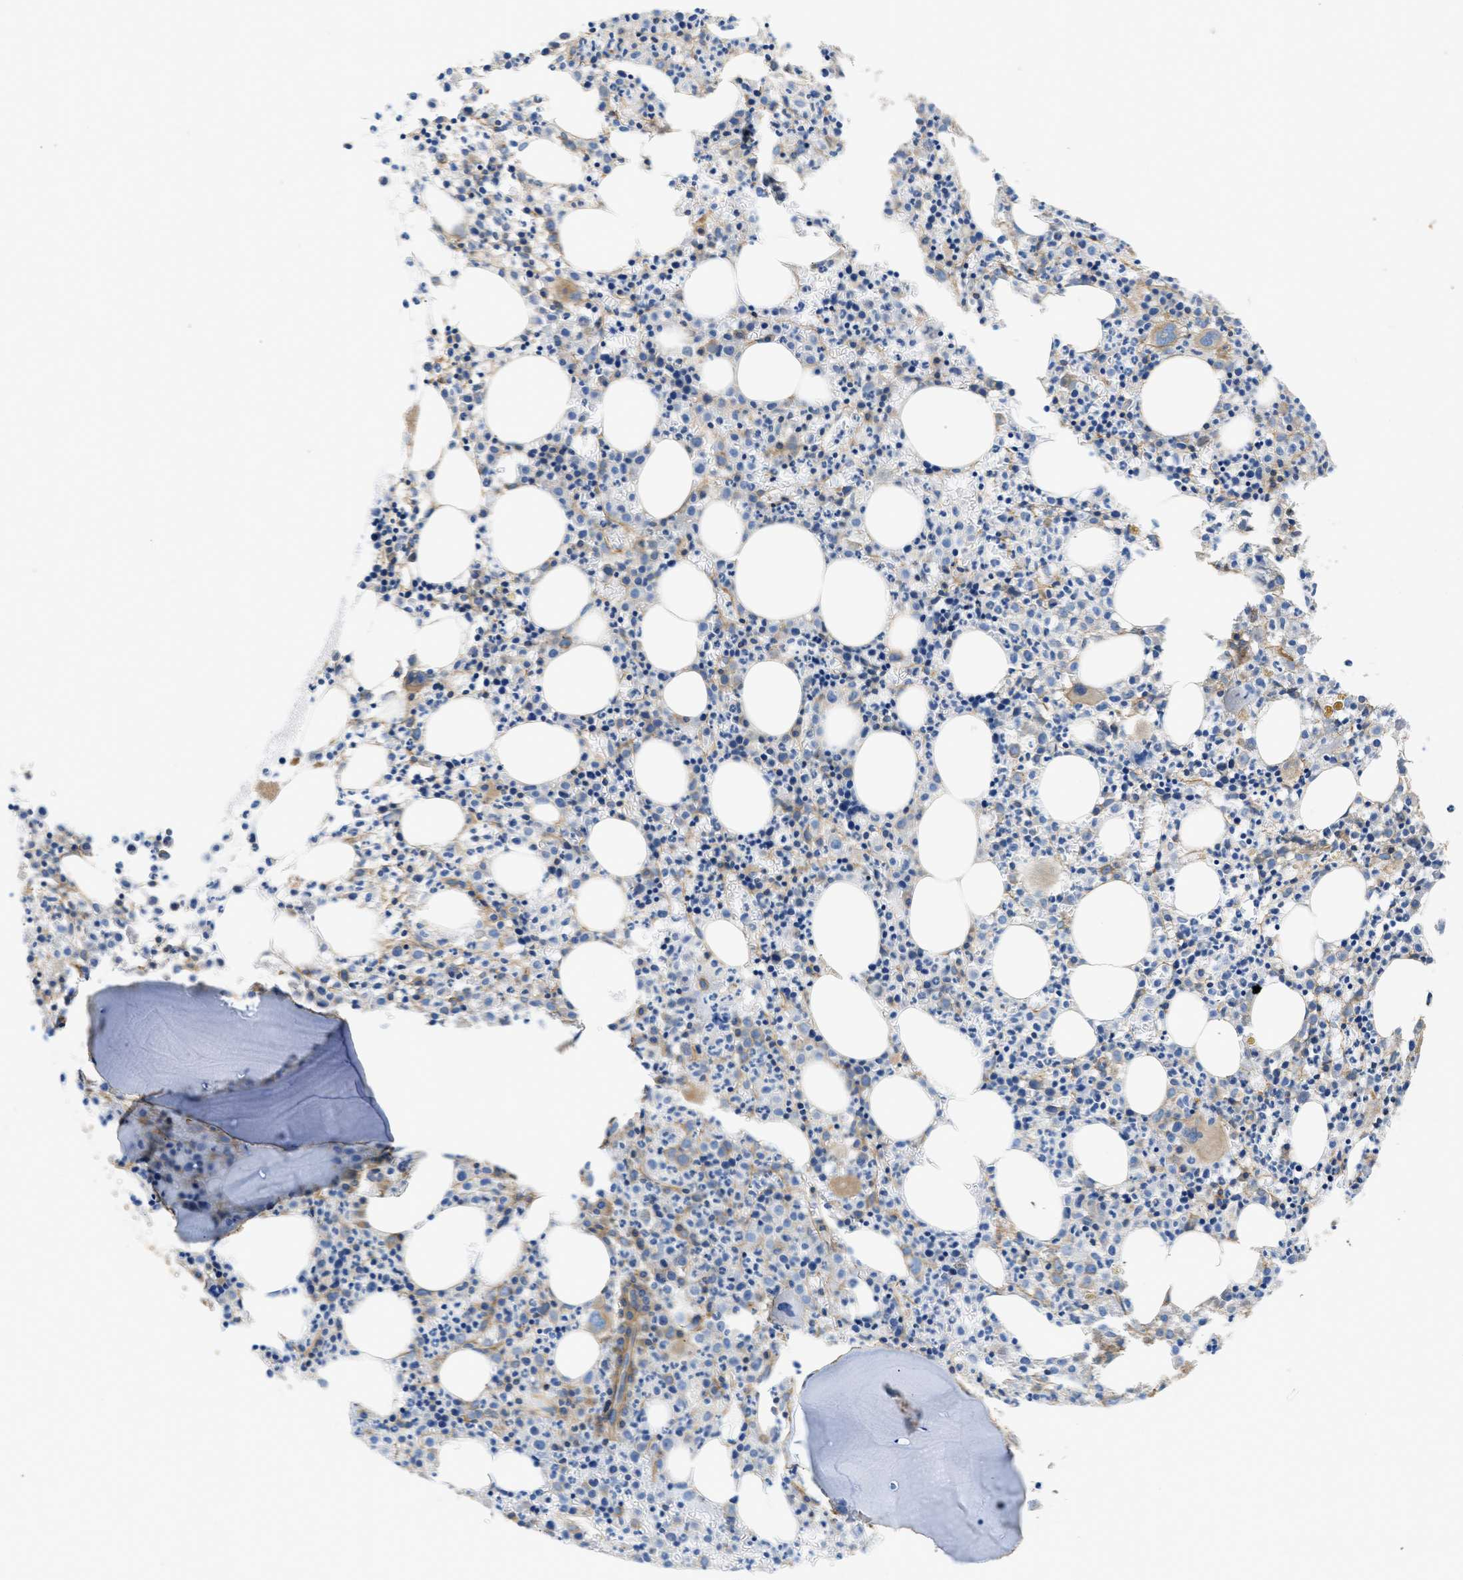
{"staining": {"intensity": "moderate", "quantity": "25%-75%", "location": "cytoplasmic/membranous"}, "tissue": "bone marrow", "cell_type": "Hematopoietic cells", "image_type": "normal", "snomed": [{"axis": "morphology", "description": "Normal tissue, NOS"}, {"axis": "morphology", "description": "Inflammation, NOS"}, {"axis": "topography", "description": "Bone marrow"}], "caption": "Hematopoietic cells display medium levels of moderate cytoplasmic/membranous staining in approximately 25%-75% of cells in unremarkable human bone marrow. Using DAB (brown) and hematoxylin (blue) stains, captured at high magnification using brightfield microscopy.", "gene": "SEPTIN2", "patient": {"sex": "male", "age": 25}}